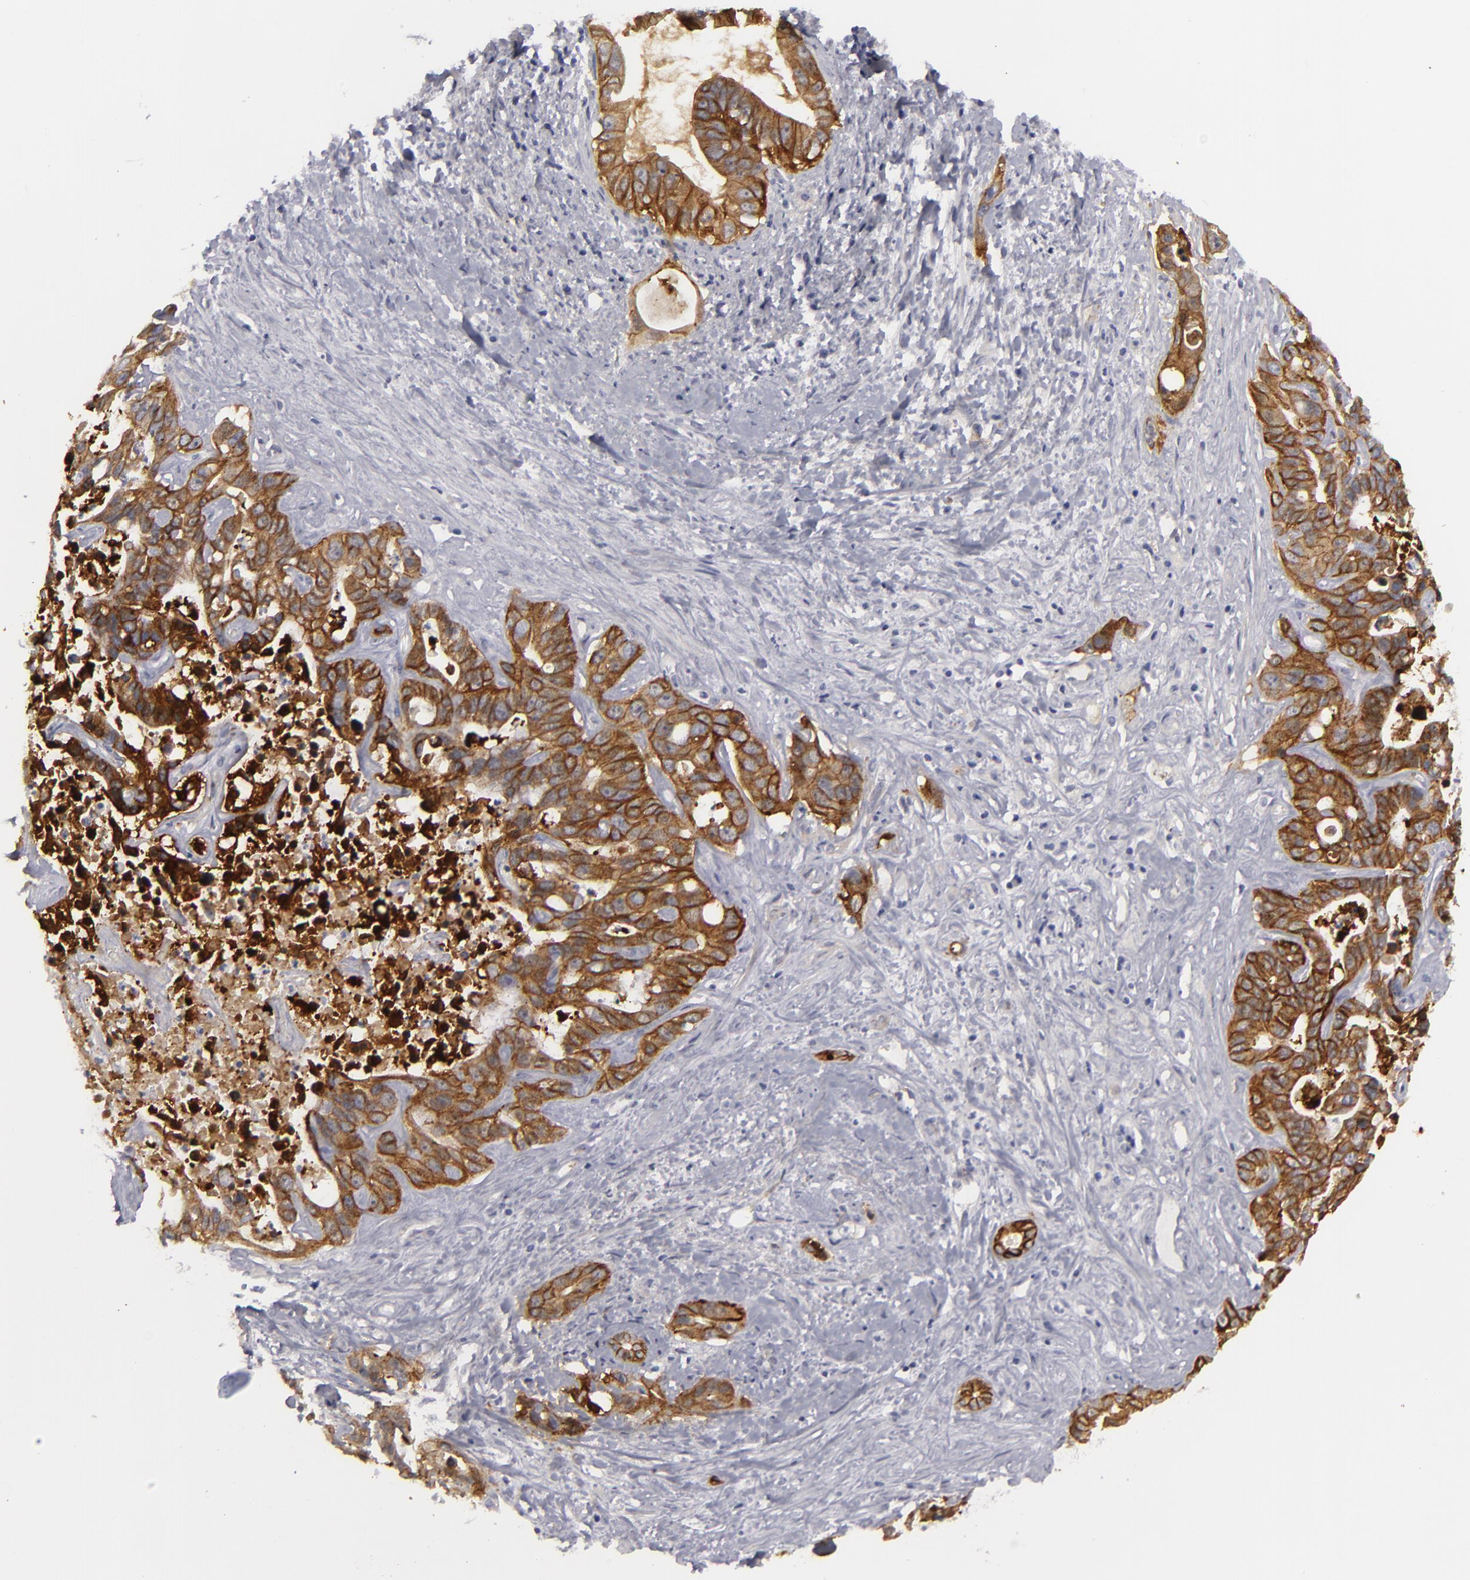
{"staining": {"intensity": "strong", "quantity": ">75%", "location": "none"}, "tissue": "liver cancer", "cell_type": "Tumor cells", "image_type": "cancer", "snomed": [{"axis": "morphology", "description": "Cholangiocarcinoma"}, {"axis": "topography", "description": "Liver"}], "caption": "Immunohistochemical staining of human cholangiocarcinoma (liver) exhibits strong None protein staining in about >75% of tumor cells.", "gene": "JUP", "patient": {"sex": "female", "age": 65}}